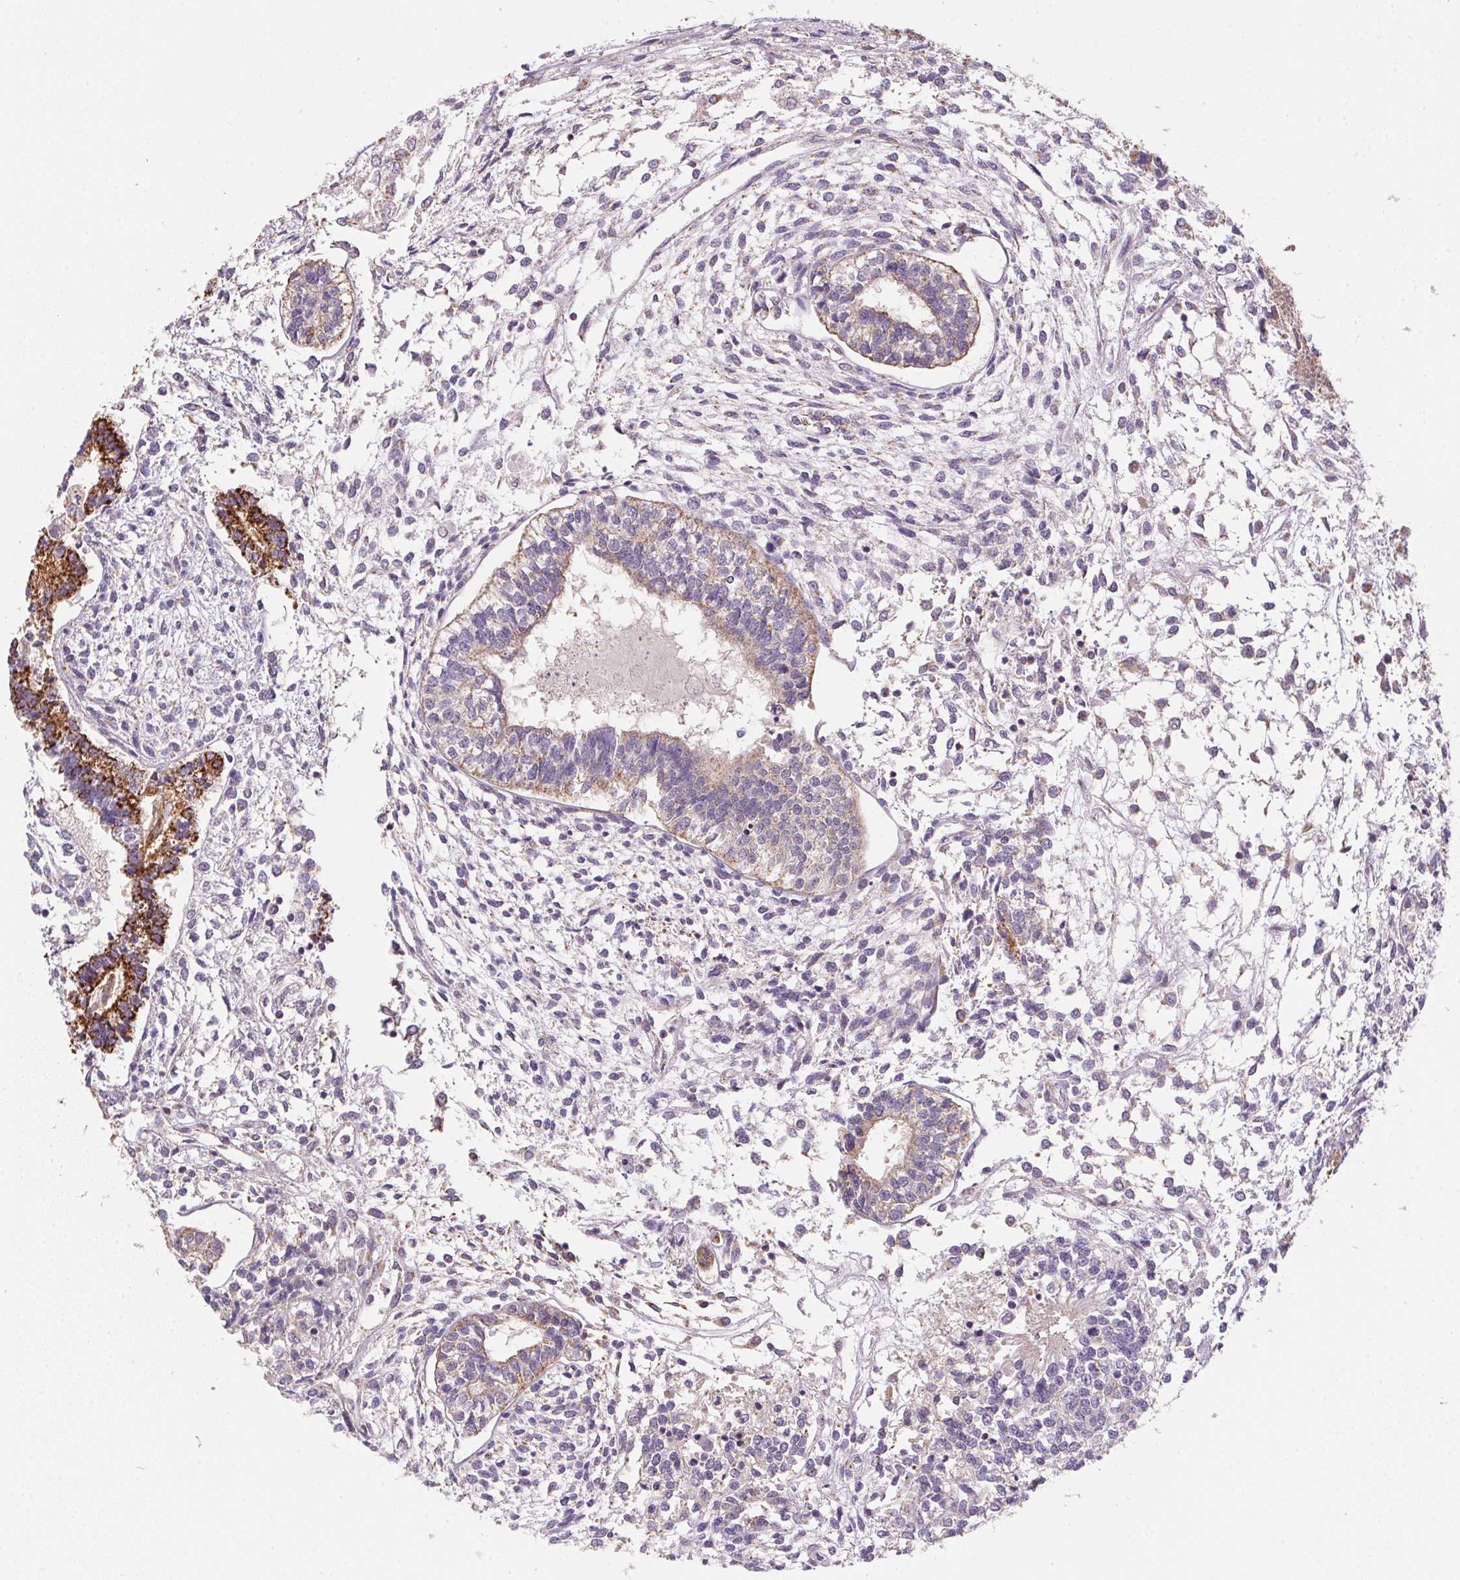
{"staining": {"intensity": "strong", "quantity": "25%-75%", "location": "cytoplasmic/membranous"}, "tissue": "testis cancer", "cell_type": "Tumor cells", "image_type": "cancer", "snomed": [{"axis": "morphology", "description": "Carcinoma, Embryonal, NOS"}, {"axis": "topography", "description": "Testis"}], "caption": "A brown stain shows strong cytoplasmic/membranous positivity of a protein in human testis cancer tumor cells. (IHC, brightfield microscopy, high magnification).", "gene": "SC5D", "patient": {"sex": "male", "age": 37}}